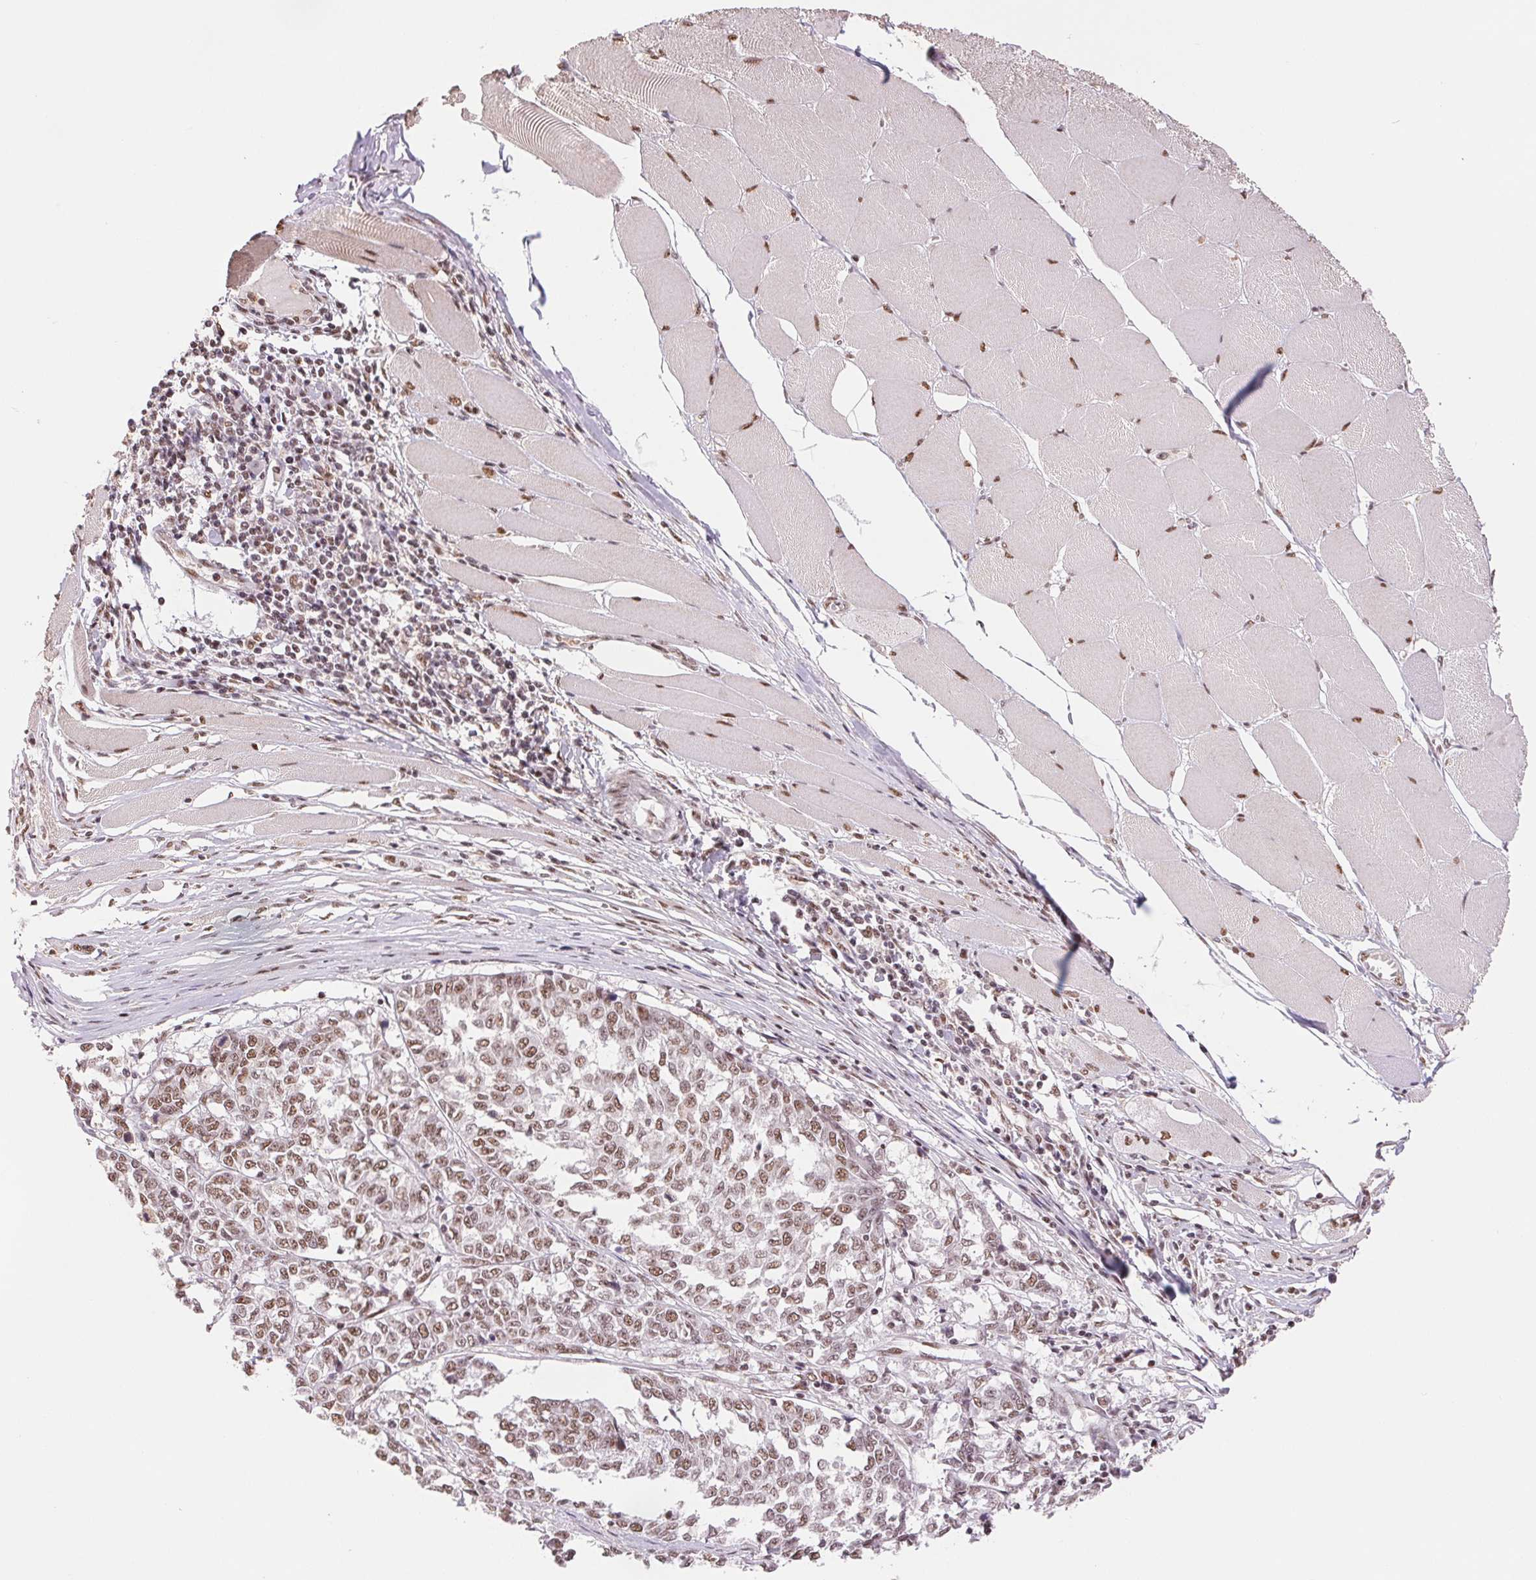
{"staining": {"intensity": "weak", "quantity": "25%-75%", "location": "nuclear"}, "tissue": "melanoma", "cell_type": "Tumor cells", "image_type": "cancer", "snomed": [{"axis": "morphology", "description": "Malignant melanoma, NOS"}, {"axis": "topography", "description": "Skin"}], "caption": "Weak nuclear staining is identified in approximately 25%-75% of tumor cells in malignant melanoma.", "gene": "SREK1", "patient": {"sex": "female", "age": 72}}